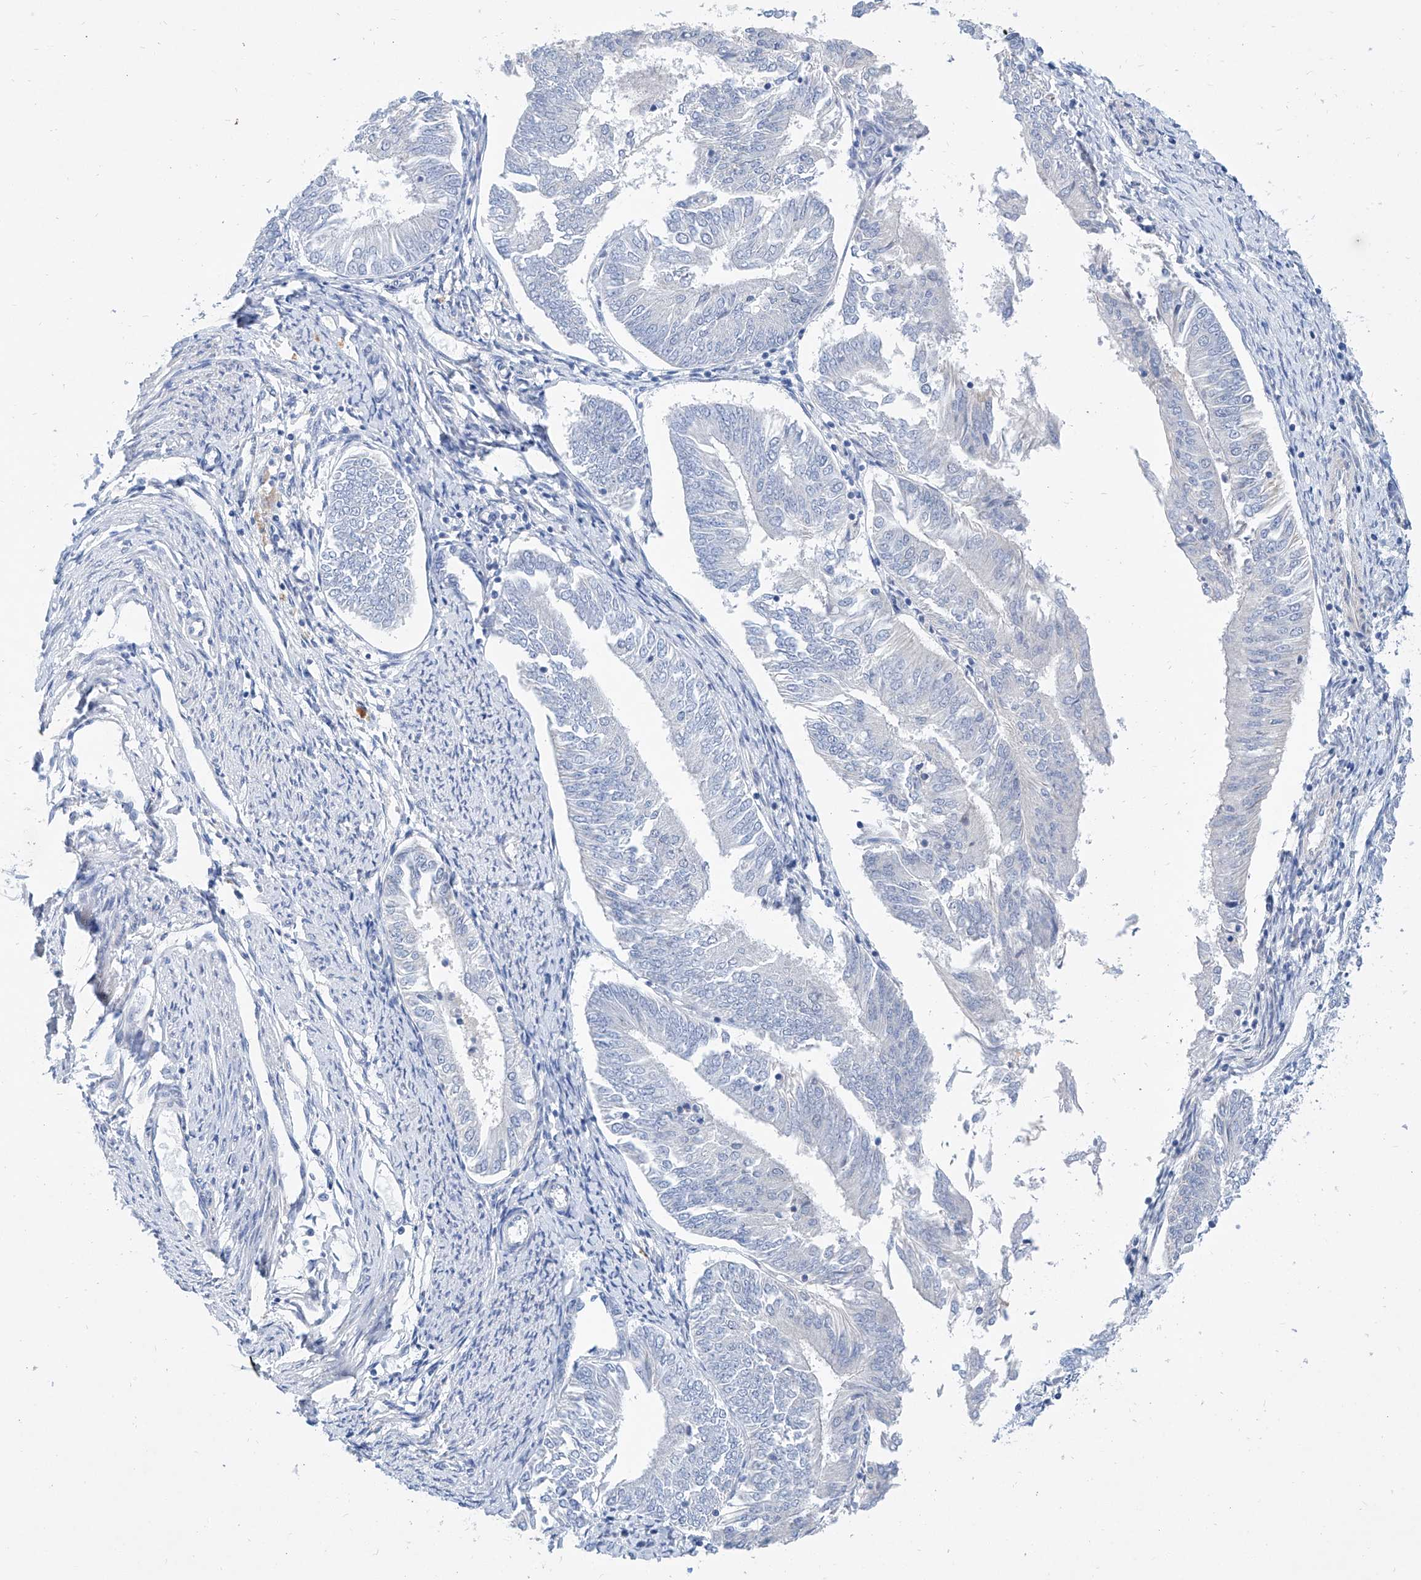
{"staining": {"intensity": "negative", "quantity": "none", "location": "none"}, "tissue": "endometrial cancer", "cell_type": "Tumor cells", "image_type": "cancer", "snomed": [{"axis": "morphology", "description": "Adenocarcinoma, NOS"}, {"axis": "topography", "description": "Endometrium"}], "caption": "IHC of human adenocarcinoma (endometrial) displays no positivity in tumor cells.", "gene": "BPTF", "patient": {"sex": "female", "age": 58}}